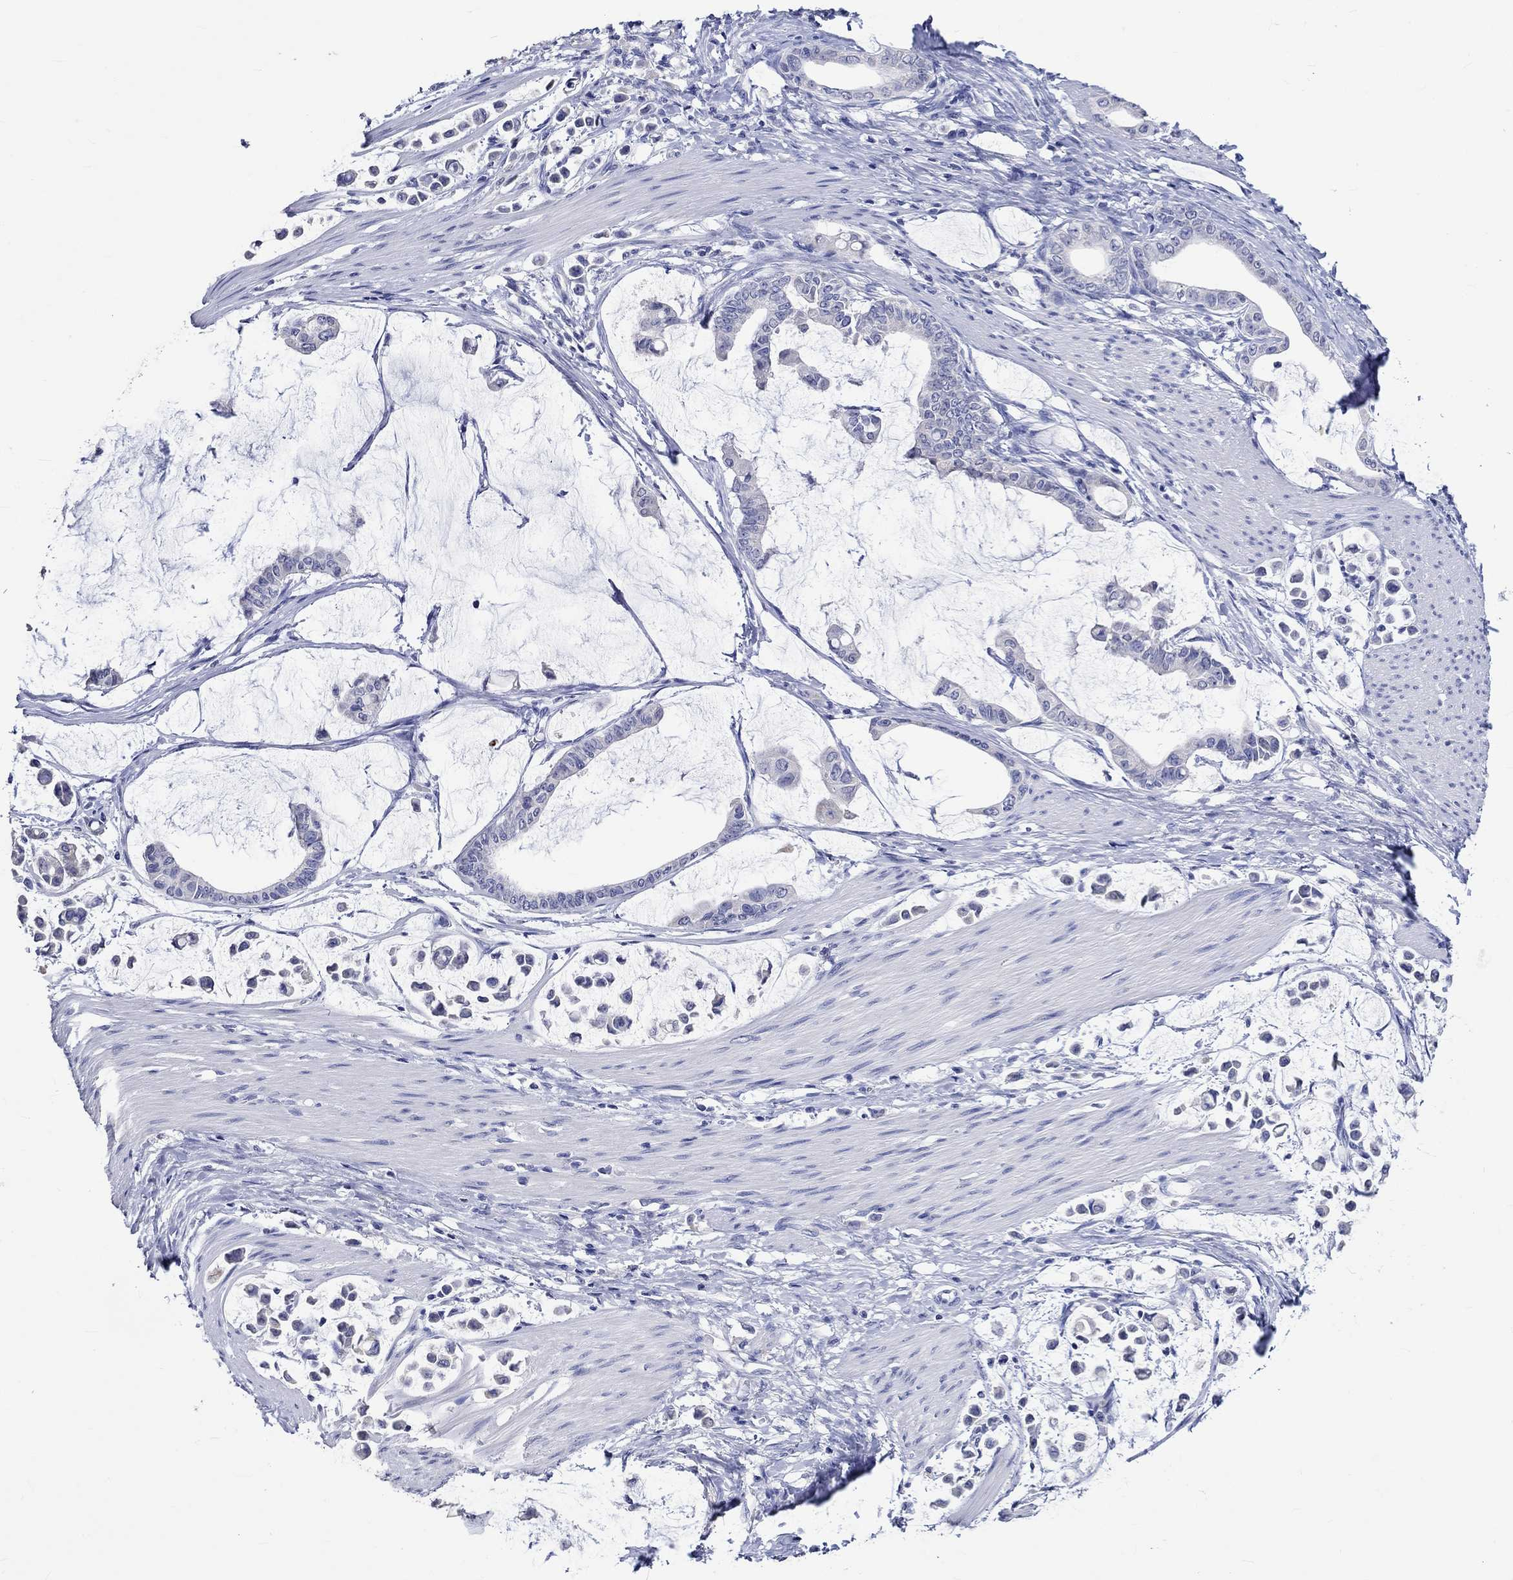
{"staining": {"intensity": "negative", "quantity": "none", "location": "none"}, "tissue": "stomach cancer", "cell_type": "Tumor cells", "image_type": "cancer", "snomed": [{"axis": "morphology", "description": "Adenocarcinoma, NOS"}, {"axis": "topography", "description": "Stomach"}], "caption": "This is a histopathology image of IHC staining of stomach cancer, which shows no positivity in tumor cells.", "gene": "KLHL35", "patient": {"sex": "male", "age": 82}}